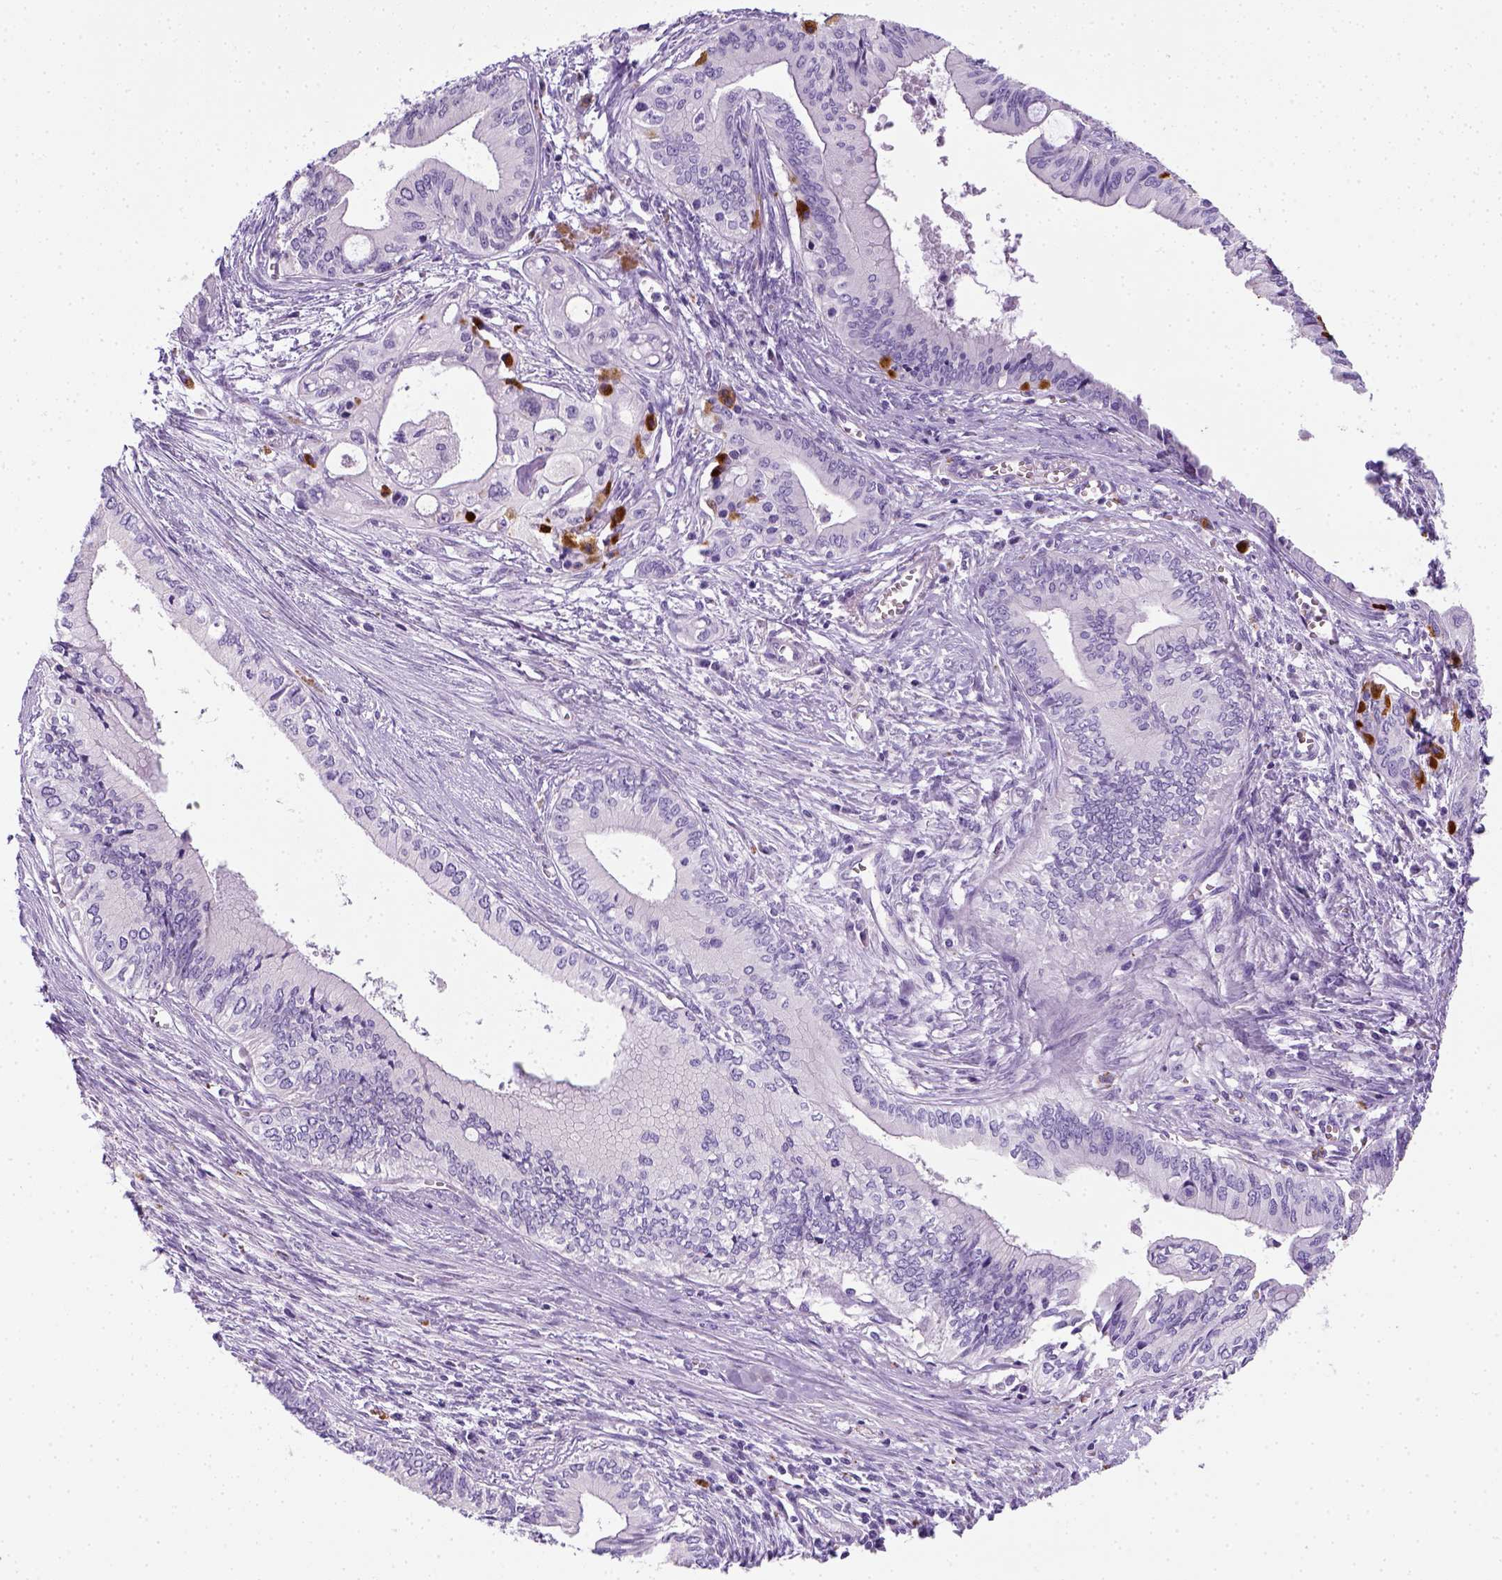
{"staining": {"intensity": "negative", "quantity": "none", "location": "none"}, "tissue": "pancreatic cancer", "cell_type": "Tumor cells", "image_type": "cancer", "snomed": [{"axis": "morphology", "description": "Adenocarcinoma, NOS"}, {"axis": "topography", "description": "Pancreas"}], "caption": "An immunohistochemistry (IHC) histopathology image of pancreatic cancer is shown. There is no staining in tumor cells of pancreatic cancer. (Brightfield microscopy of DAB immunohistochemistry at high magnification).", "gene": "KRT71", "patient": {"sex": "female", "age": 61}}